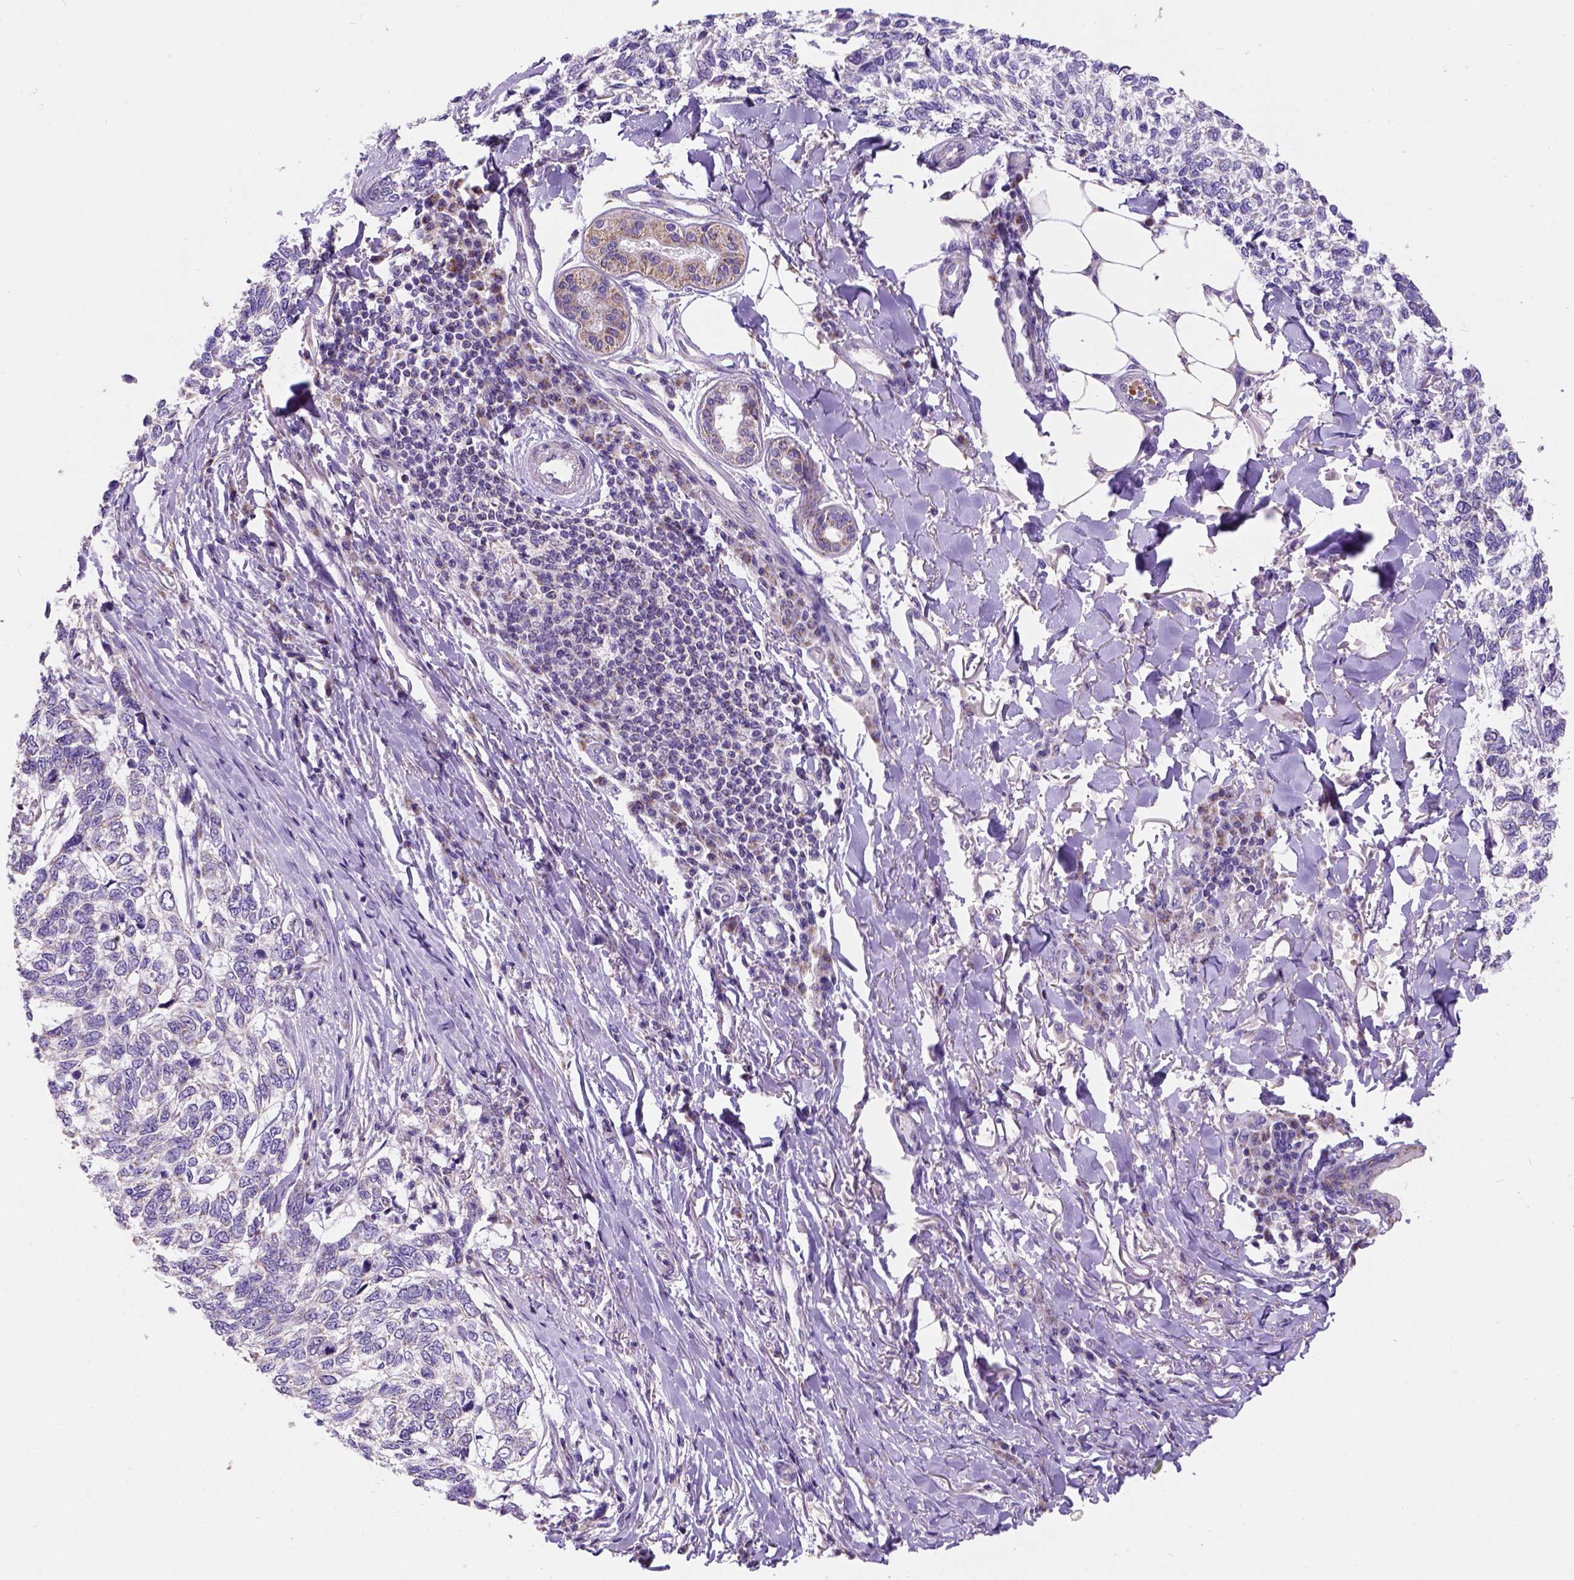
{"staining": {"intensity": "negative", "quantity": "none", "location": "none"}, "tissue": "skin cancer", "cell_type": "Tumor cells", "image_type": "cancer", "snomed": [{"axis": "morphology", "description": "Basal cell carcinoma"}, {"axis": "topography", "description": "Skin"}], "caption": "Skin cancer was stained to show a protein in brown. There is no significant expression in tumor cells.", "gene": "L2HGDH", "patient": {"sex": "female", "age": 65}}